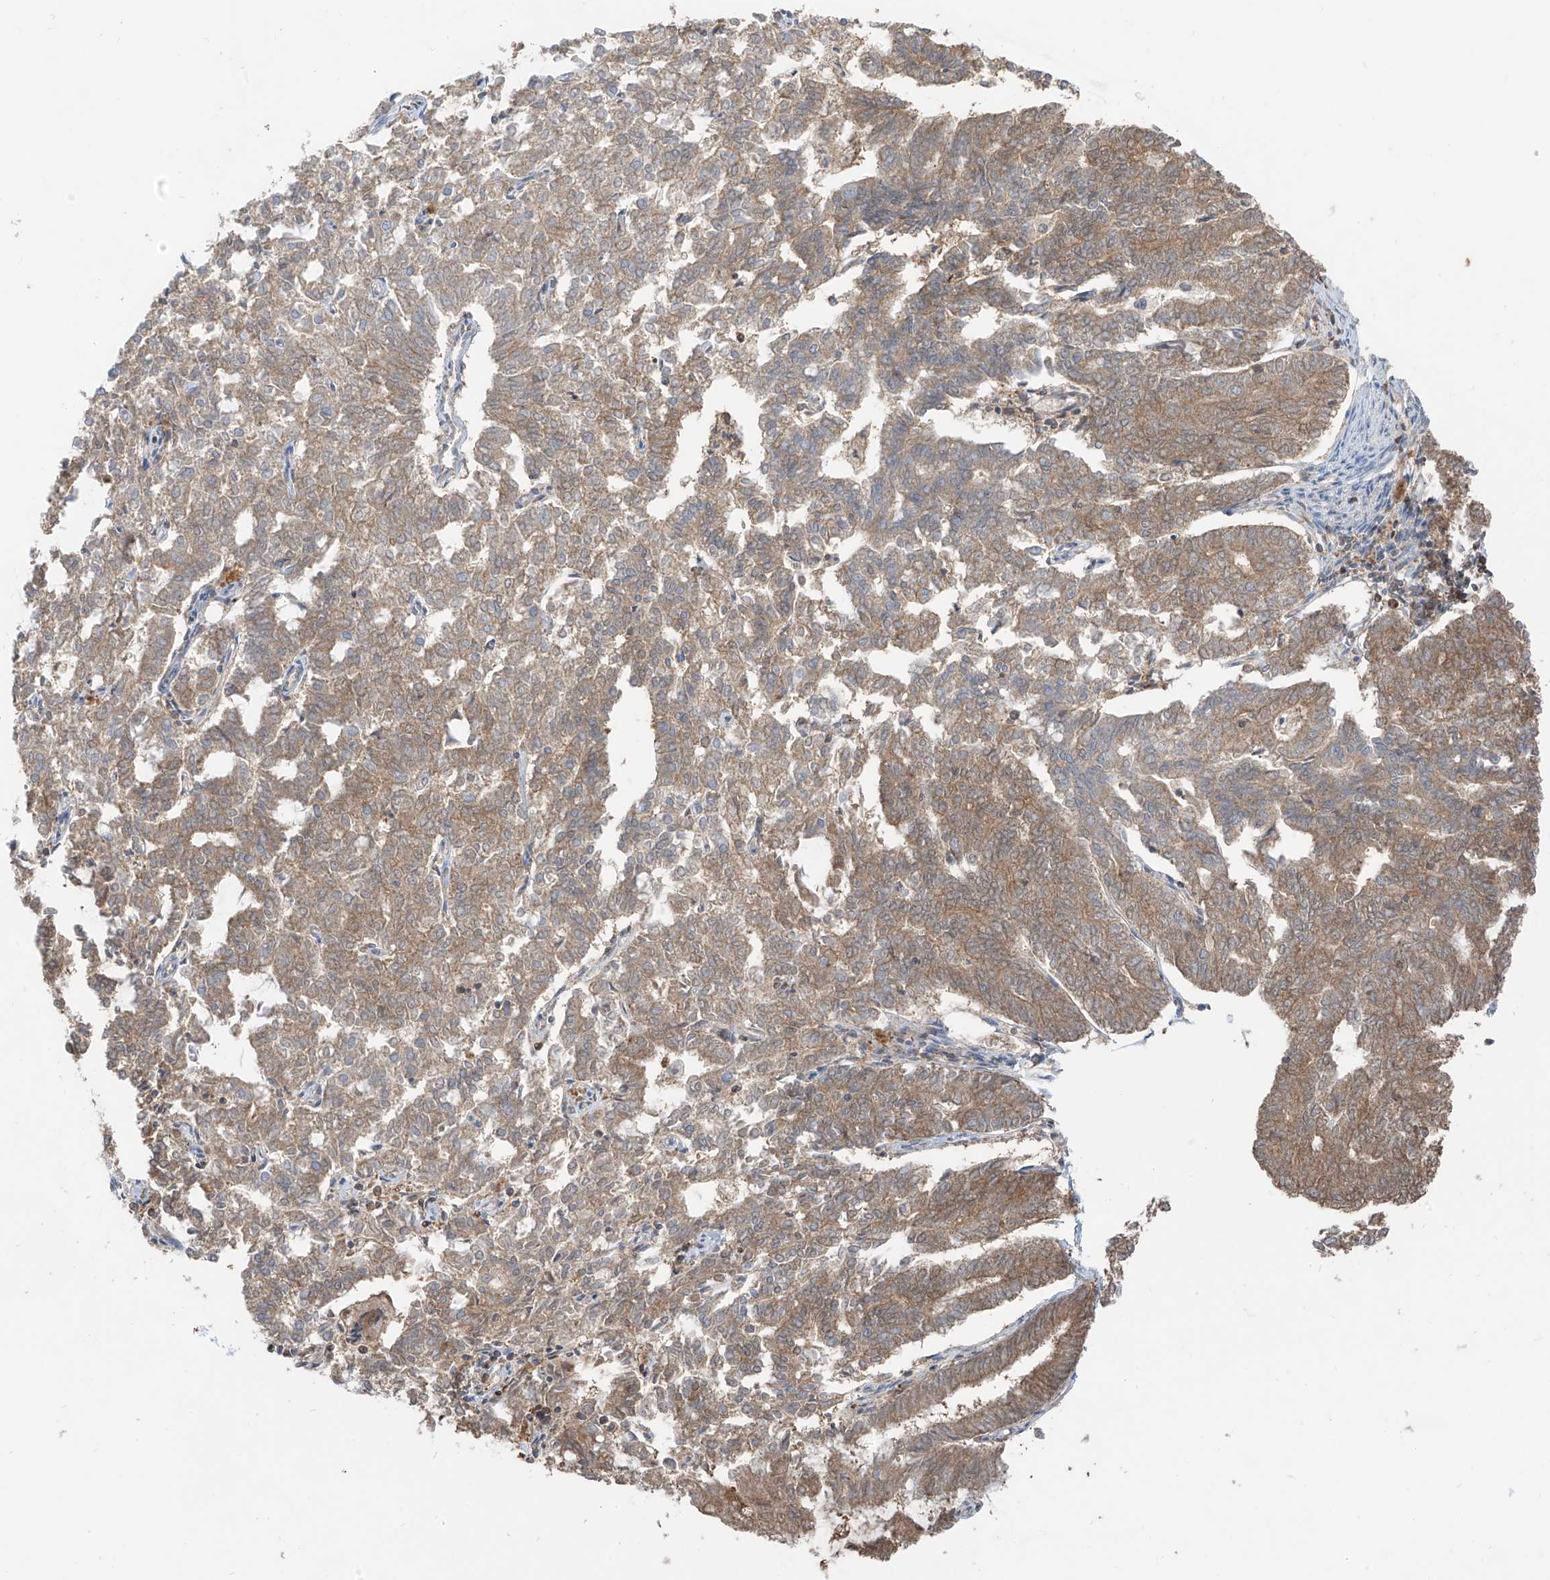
{"staining": {"intensity": "moderate", "quantity": ">75%", "location": "cytoplasmic/membranous"}, "tissue": "endometrial cancer", "cell_type": "Tumor cells", "image_type": "cancer", "snomed": [{"axis": "morphology", "description": "Adenocarcinoma, NOS"}, {"axis": "topography", "description": "Endometrium"}], "caption": "The micrograph reveals a brown stain indicating the presence of a protein in the cytoplasmic/membranous of tumor cells in endometrial cancer (adenocarcinoma).", "gene": "ETHE1", "patient": {"sex": "female", "age": 79}}